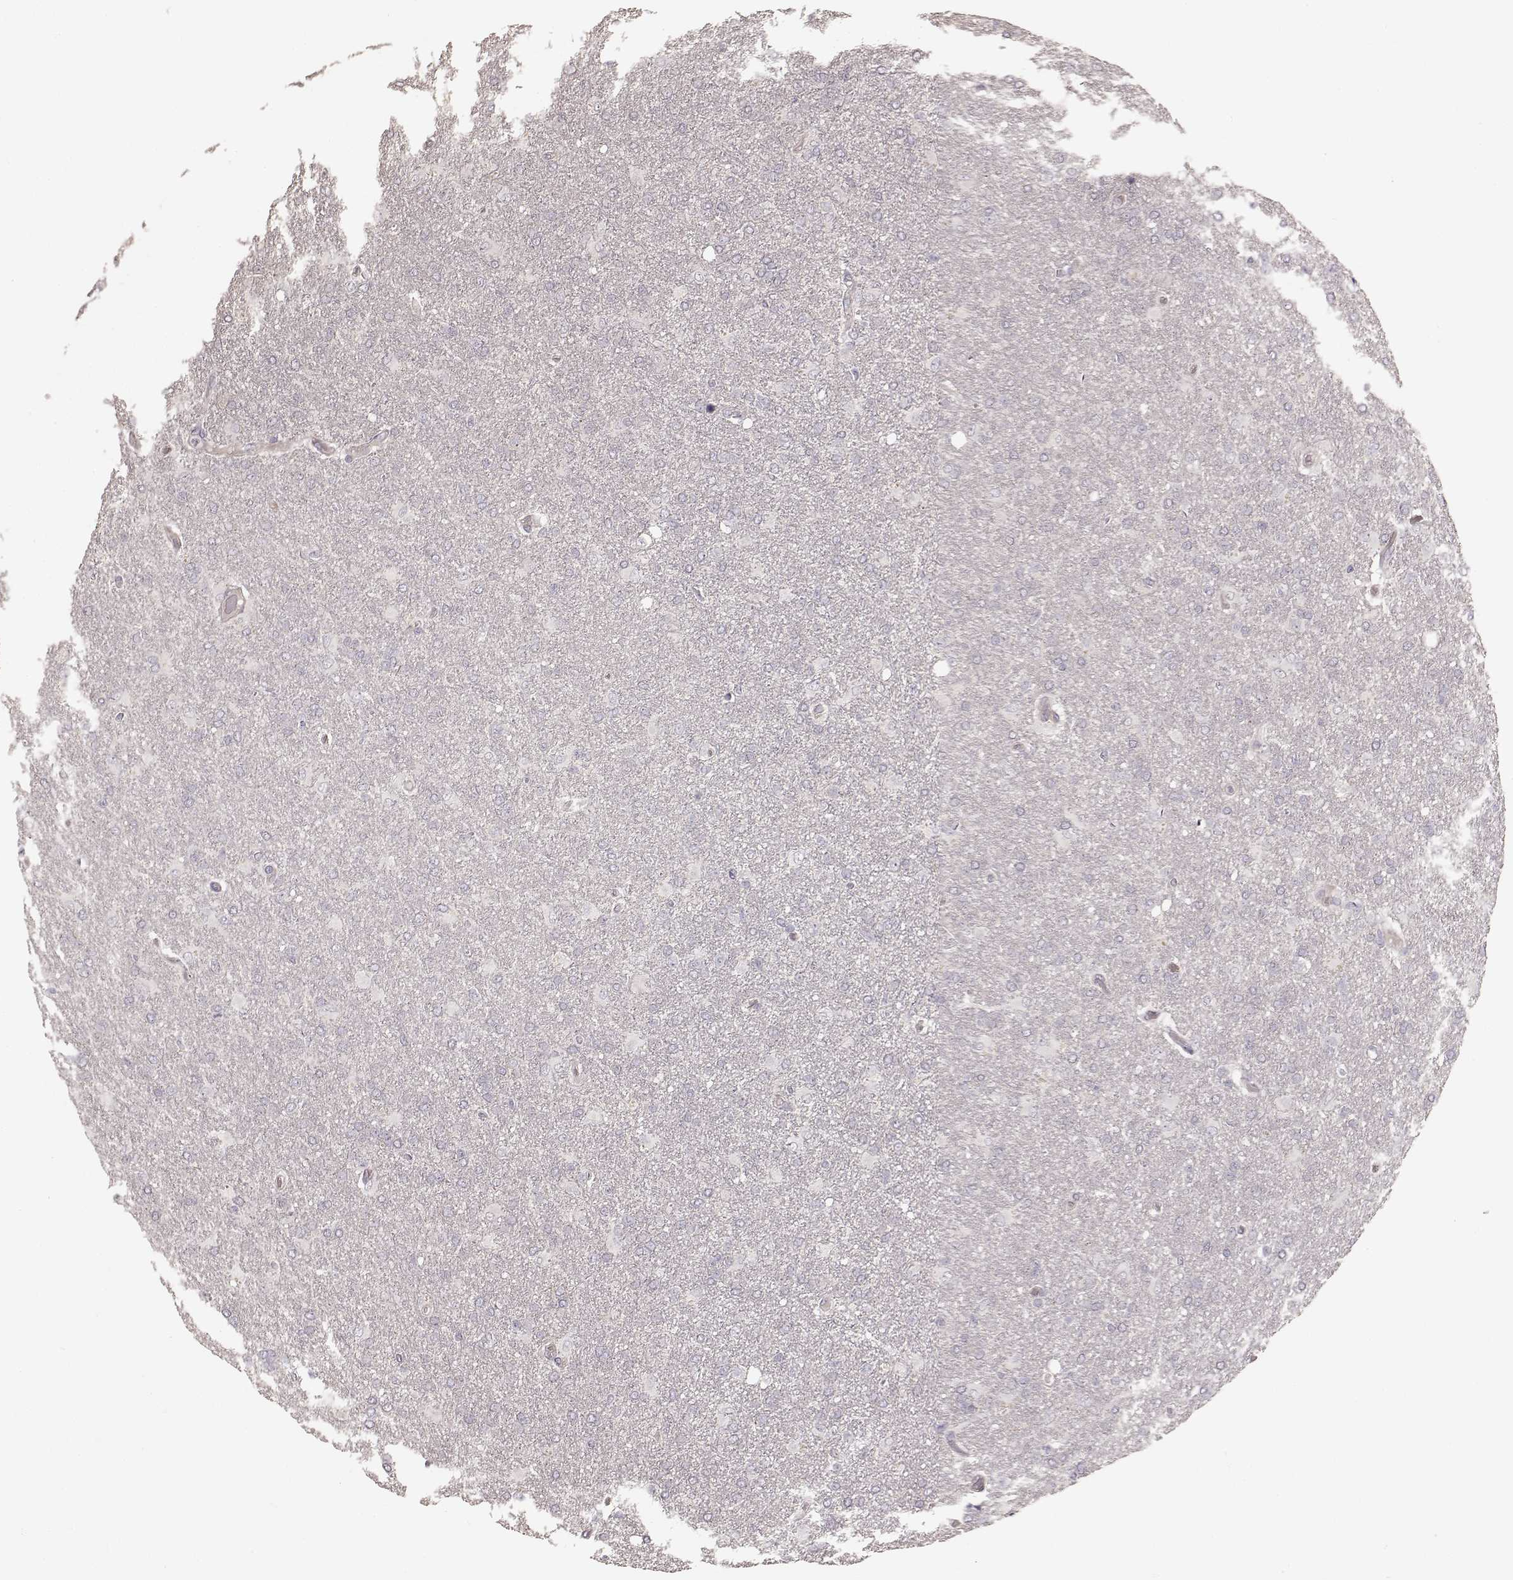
{"staining": {"intensity": "negative", "quantity": "none", "location": "none"}, "tissue": "glioma", "cell_type": "Tumor cells", "image_type": "cancer", "snomed": [{"axis": "morphology", "description": "Glioma, malignant, High grade"}, {"axis": "topography", "description": "Brain"}], "caption": "Image shows no significant protein staining in tumor cells of malignant glioma (high-grade).", "gene": "KCNJ9", "patient": {"sex": "male", "age": 68}}